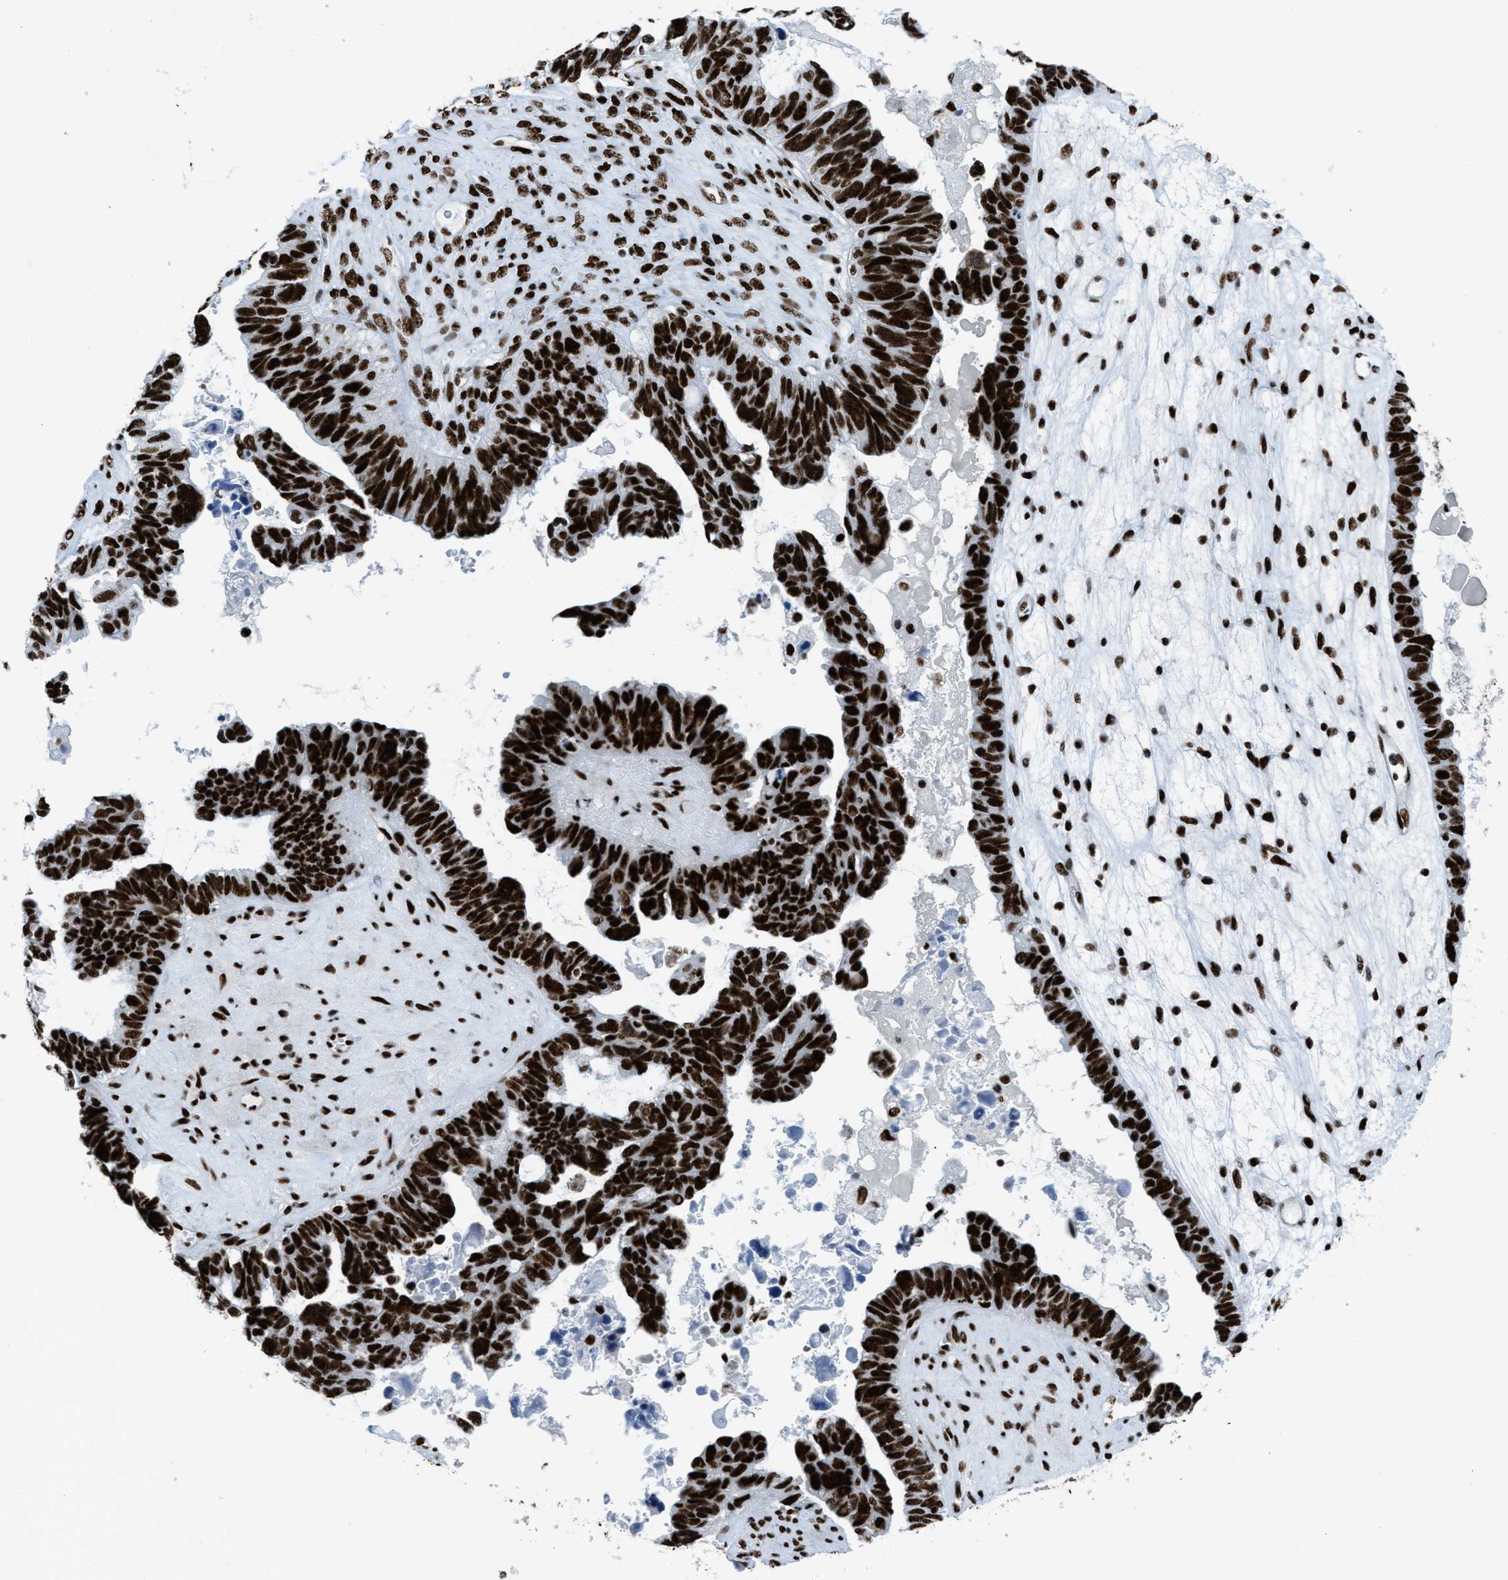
{"staining": {"intensity": "strong", "quantity": ">75%", "location": "nuclear"}, "tissue": "ovarian cancer", "cell_type": "Tumor cells", "image_type": "cancer", "snomed": [{"axis": "morphology", "description": "Cystadenocarcinoma, serous, NOS"}, {"axis": "topography", "description": "Ovary"}], "caption": "Ovarian cancer (serous cystadenocarcinoma) stained for a protein shows strong nuclear positivity in tumor cells.", "gene": "ZNF207", "patient": {"sex": "female", "age": 79}}